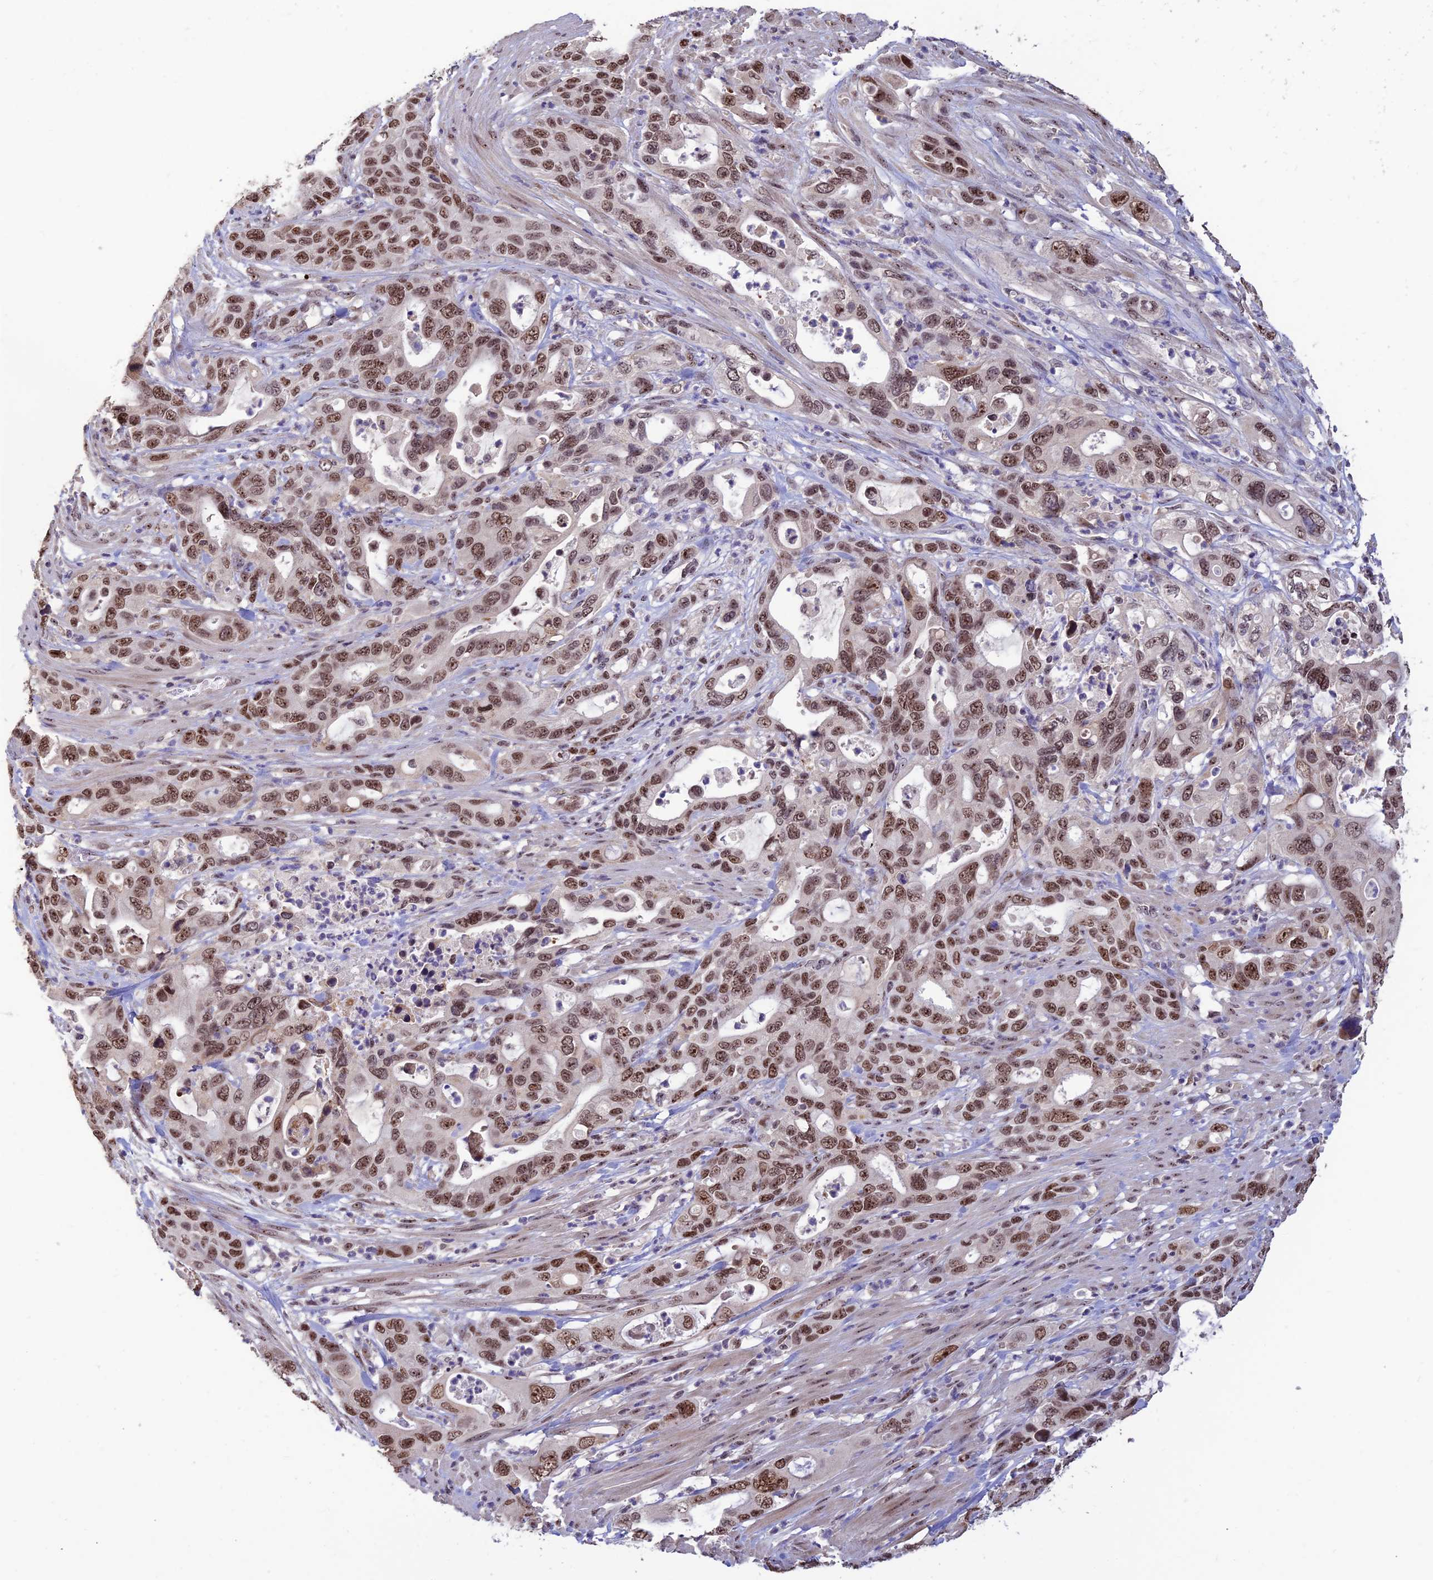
{"staining": {"intensity": "strong", "quantity": ">75%", "location": "nuclear"}, "tissue": "pancreatic cancer", "cell_type": "Tumor cells", "image_type": "cancer", "snomed": [{"axis": "morphology", "description": "Adenocarcinoma, NOS"}, {"axis": "topography", "description": "Pancreas"}], "caption": "Tumor cells display high levels of strong nuclear positivity in about >75% of cells in human pancreatic cancer (adenocarcinoma).", "gene": "POLR1G", "patient": {"sex": "female", "age": 71}}